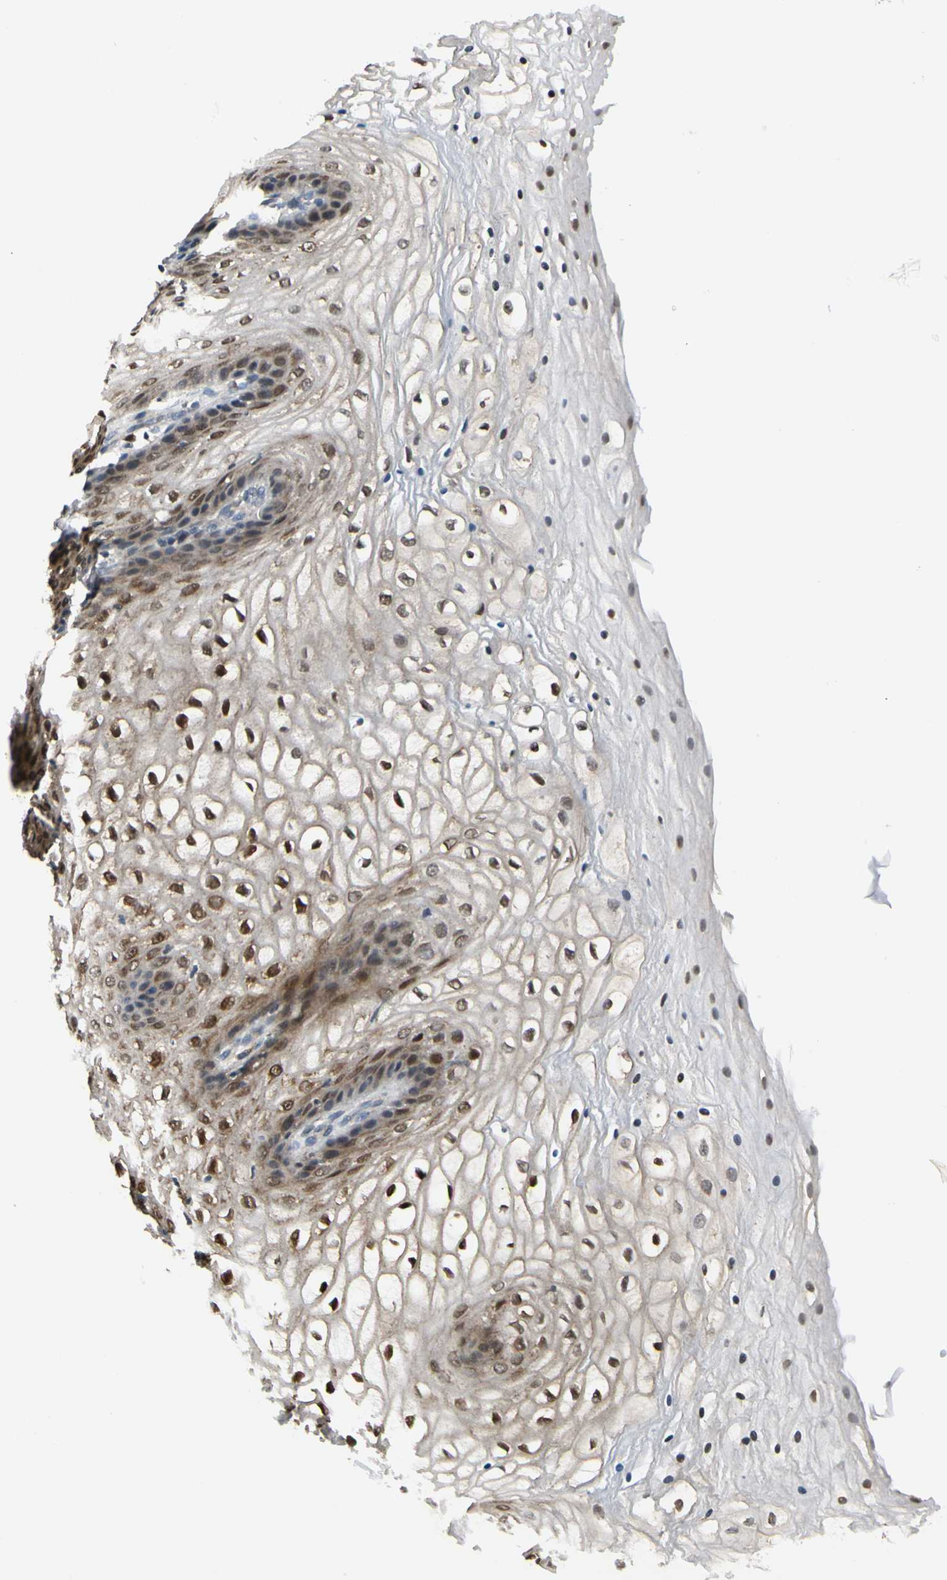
{"staining": {"intensity": "strong", "quantity": ">75%", "location": "nuclear"}, "tissue": "vagina", "cell_type": "Squamous epithelial cells", "image_type": "normal", "snomed": [{"axis": "morphology", "description": "Normal tissue, NOS"}, {"axis": "topography", "description": "Vagina"}], "caption": "Immunohistochemistry photomicrograph of benign vagina: human vagina stained using IHC exhibits high levels of strong protein expression localized specifically in the nuclear of squamous epithelial cells, appearing as a nuclear brown color.", "gene": "RPS6KB2", "patient": {"sex": "female", "age": 34}}